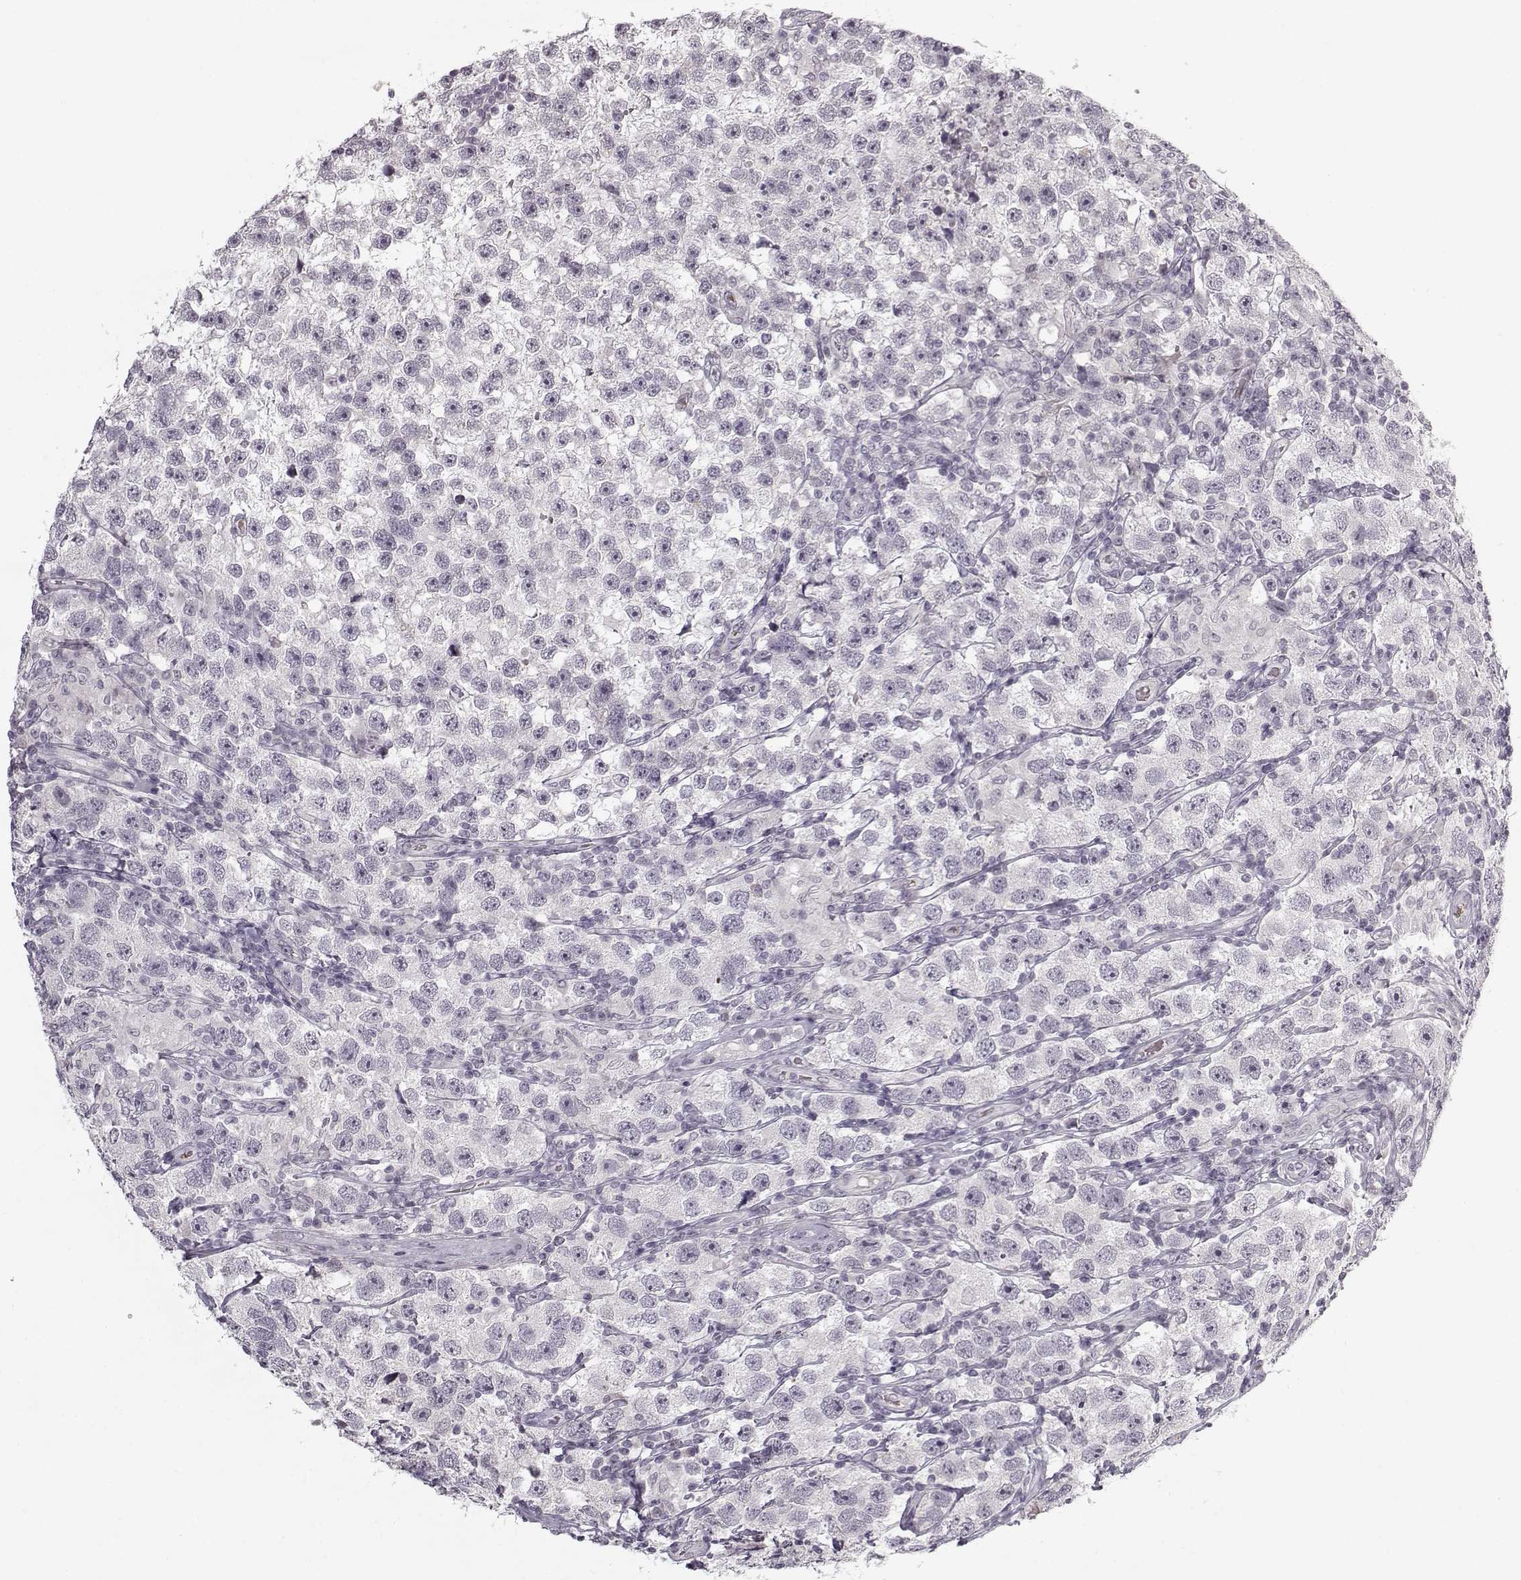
{"staining": {"intensity": "negative", "quantity": "none", "location": "none"}, "tissue": "testis cancer", "cell_type": "Tumor cells", "image_type": "cancer", "snomed": [{"axis": "morphology", "description": "Seminoma, NOS"}, {"axis": "topography", "description": "Testis"}], "caption": "Immunohistochemical staining of human seminoma (testis) reveals no significant expression in tumor cells.", "gene": "SNCA", "patient": {"sex": "male", "age": 26}}